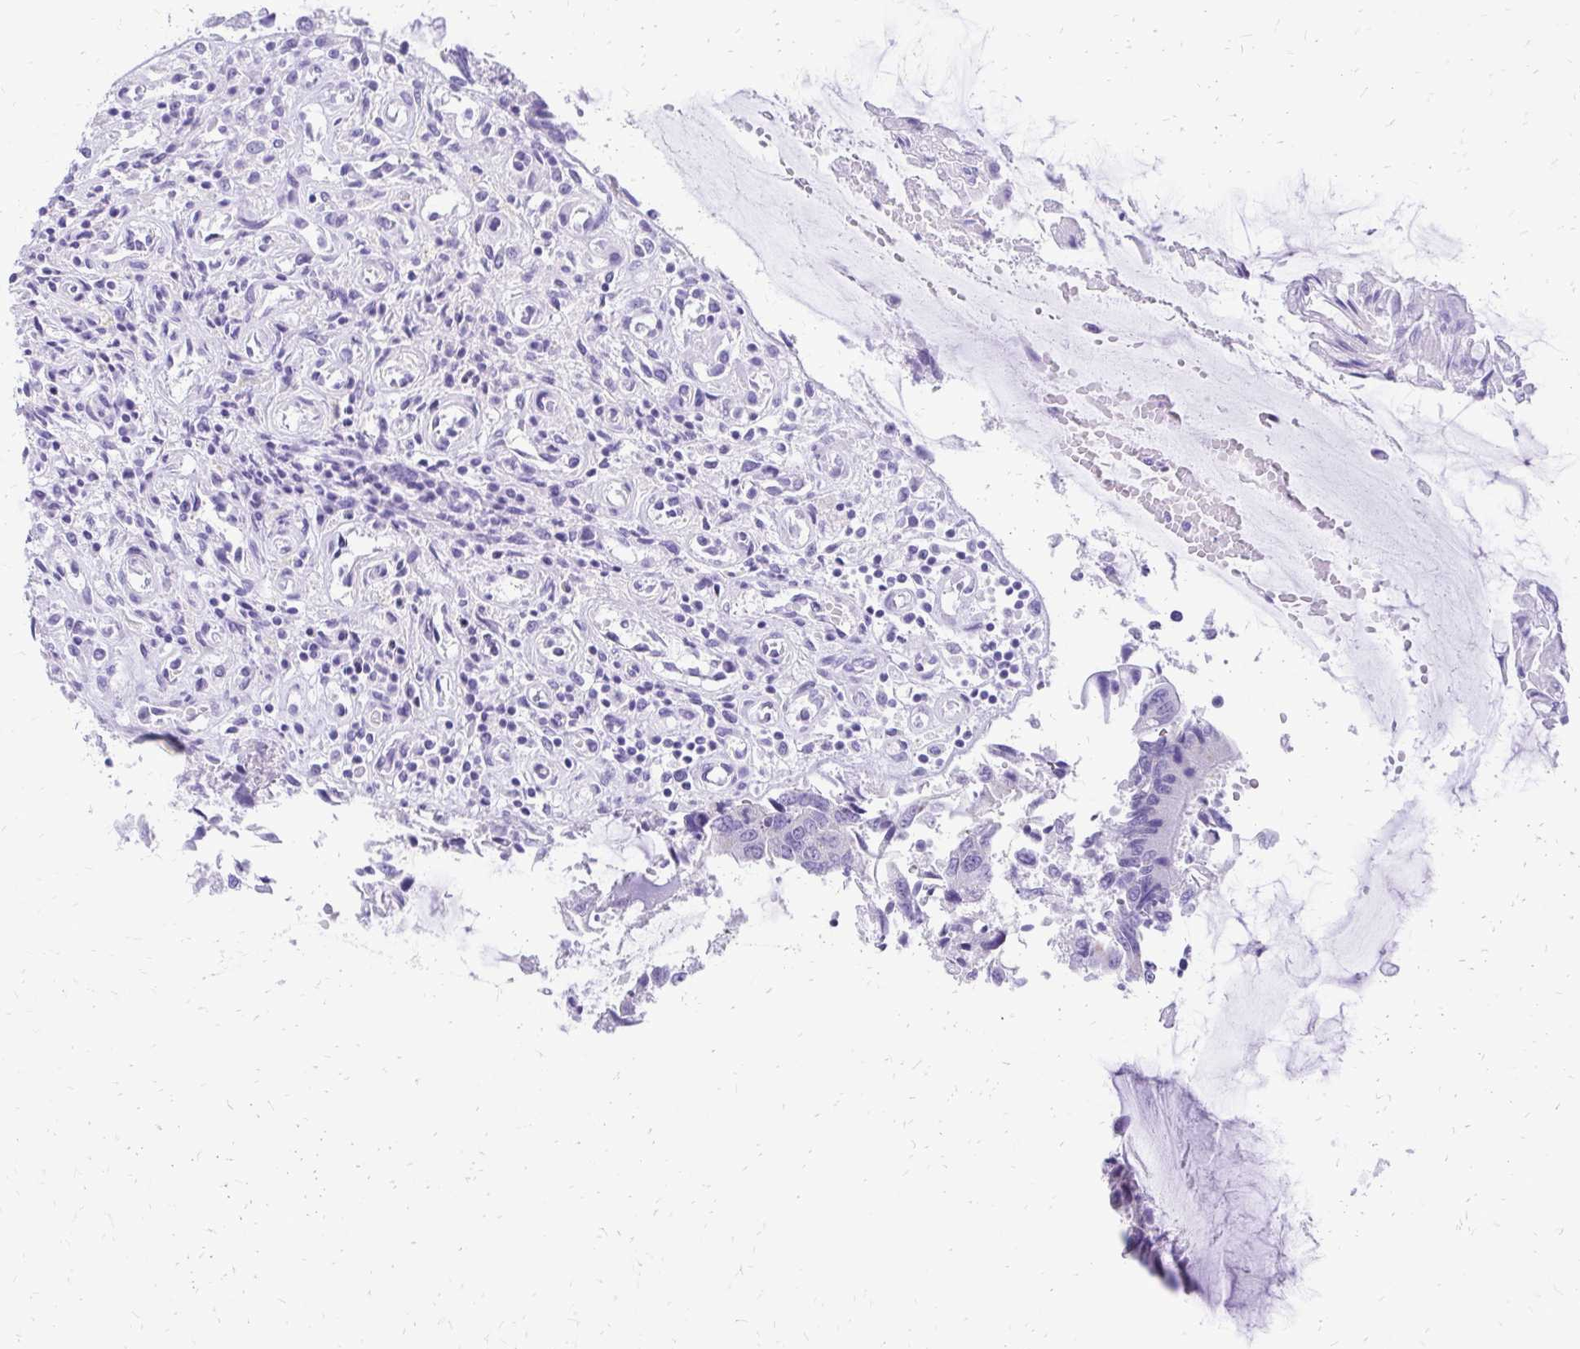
{"staining": {"intensity": "negative", "quantity": "none", "location": "none"}, "tissue": "colorectal cancer", "cell_type": "Tumor cells", "image_type": "cancer", "snomed": [{"axis": "morphology", "description": "Adenocarcinoma, NOS"}, {"axis": "topography", "description": "Colon"}], "caption": "Photomicrograph shows no protein positivity in tumor cells of colorectal adenocarcinoma tissue.", "gene": "SLC32A1", "patient": {"sex": "female", "age": 67}}